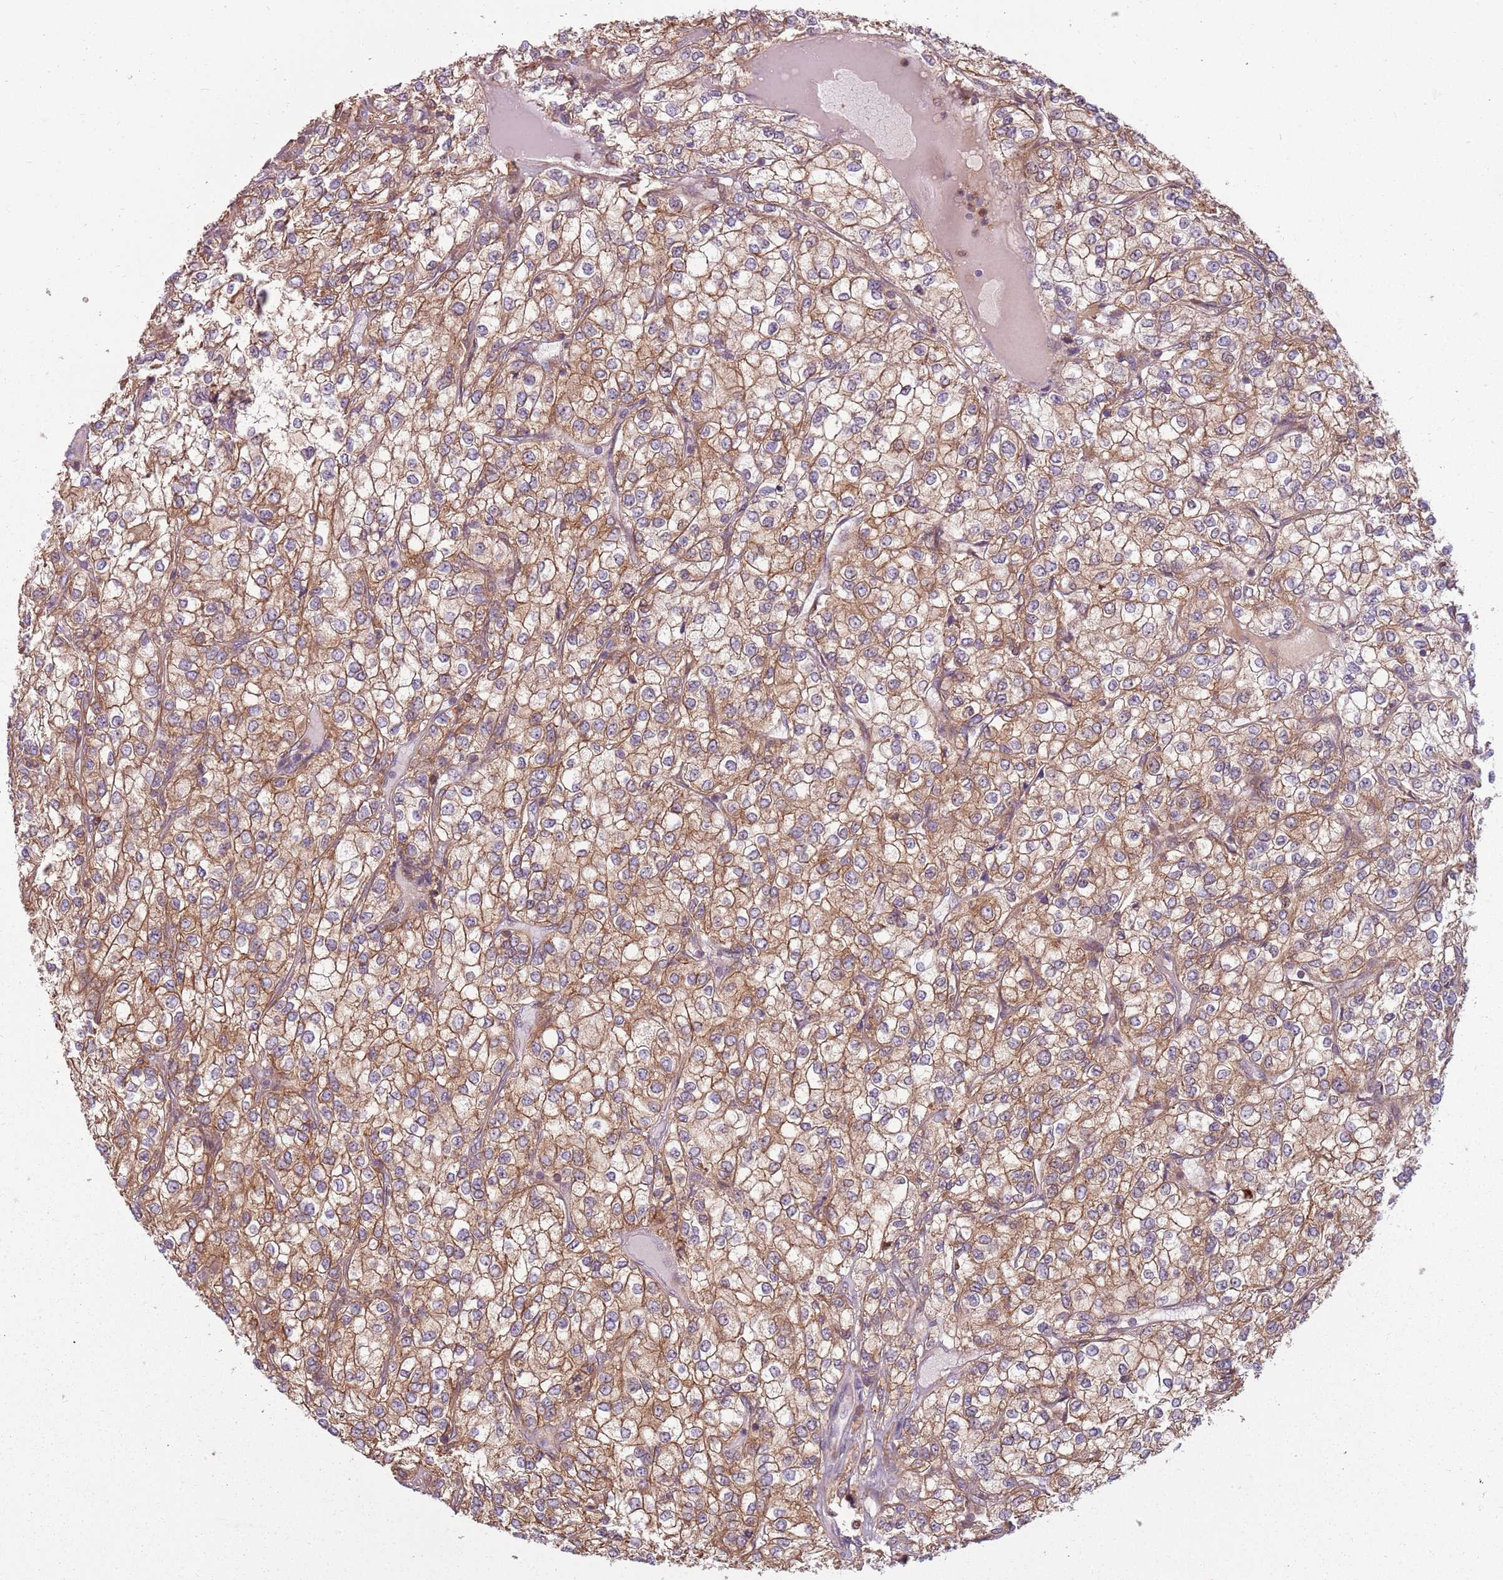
{"staining": {"intensity": "moderate", "quantity": ">75%", "location": "cytoplasmic/membranous"}, "tissue": "renal cancer", "cell_type": "Tumor cells", "image_type": "cancer", "snomed": [{"axis": "morphology", "description": "Adenocarcinoma, NOS"}, {"axis": "topography", "description": "Kidney"}], "caption": "Human renal adenocarcinoma stained with a protein marker displays moderate staining in tumor cells.", "gene": "RPL21", "patient": {"sex": "male", "age": 80}}